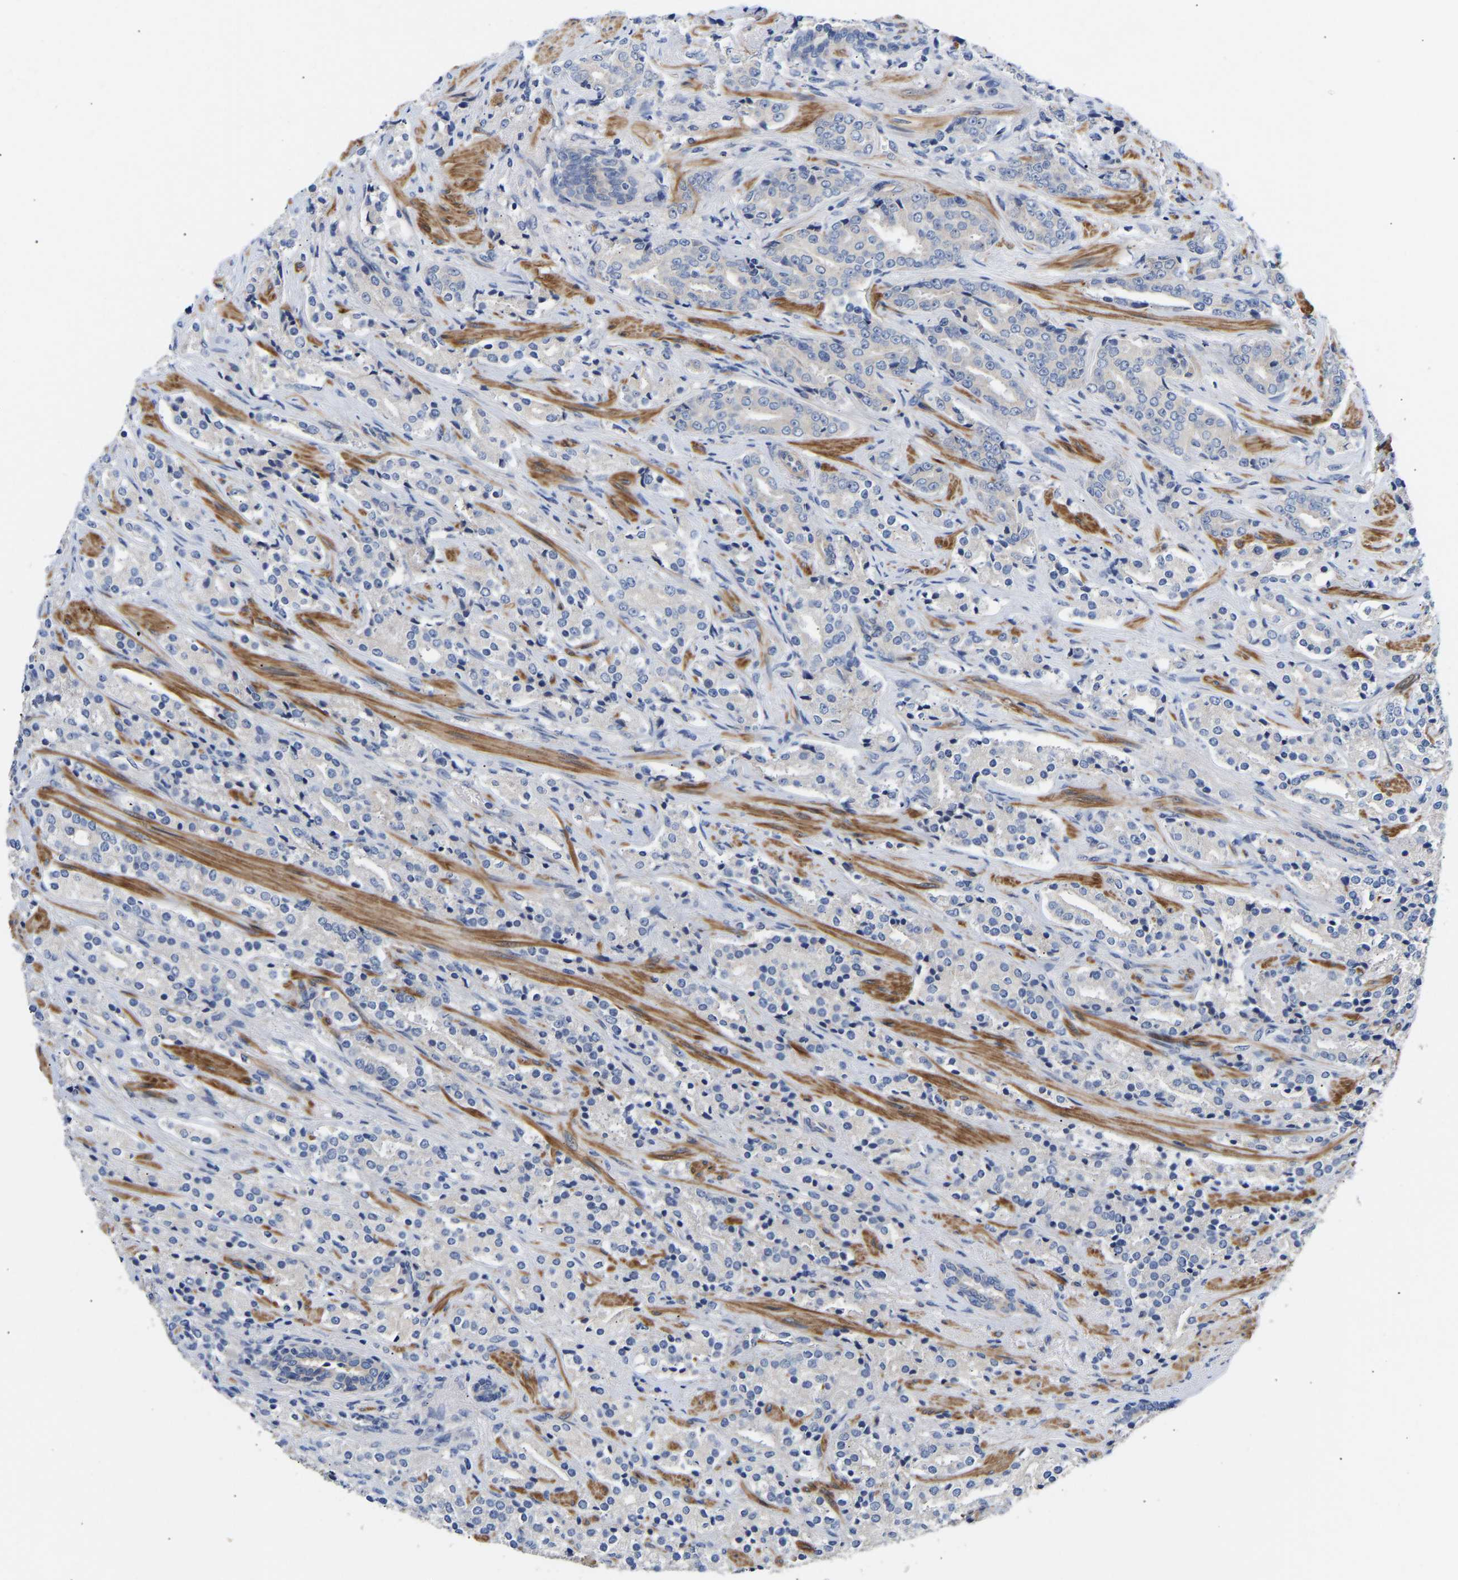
{"staining": {"intensity": "negative", "quantity": "none", "location": "none"}, "tissue": "prostate cancer", "cell_type": "Tumor cells", "image_type": "cancer", "snomed": [{"axis": "morphology", "description": "Adenocarcinoma, High grade"}, {"axis": "topography", "description": "Prostate"}], "caption": "Immunohistochemistry (IHC) histopathology image of human adenocarcinoma (high-grade) (prostate) stained for a protein (brown), which reveals no expression in tumor cells.", "gene": "KASH5", "patient": {"sex": "male", "age": 71}}